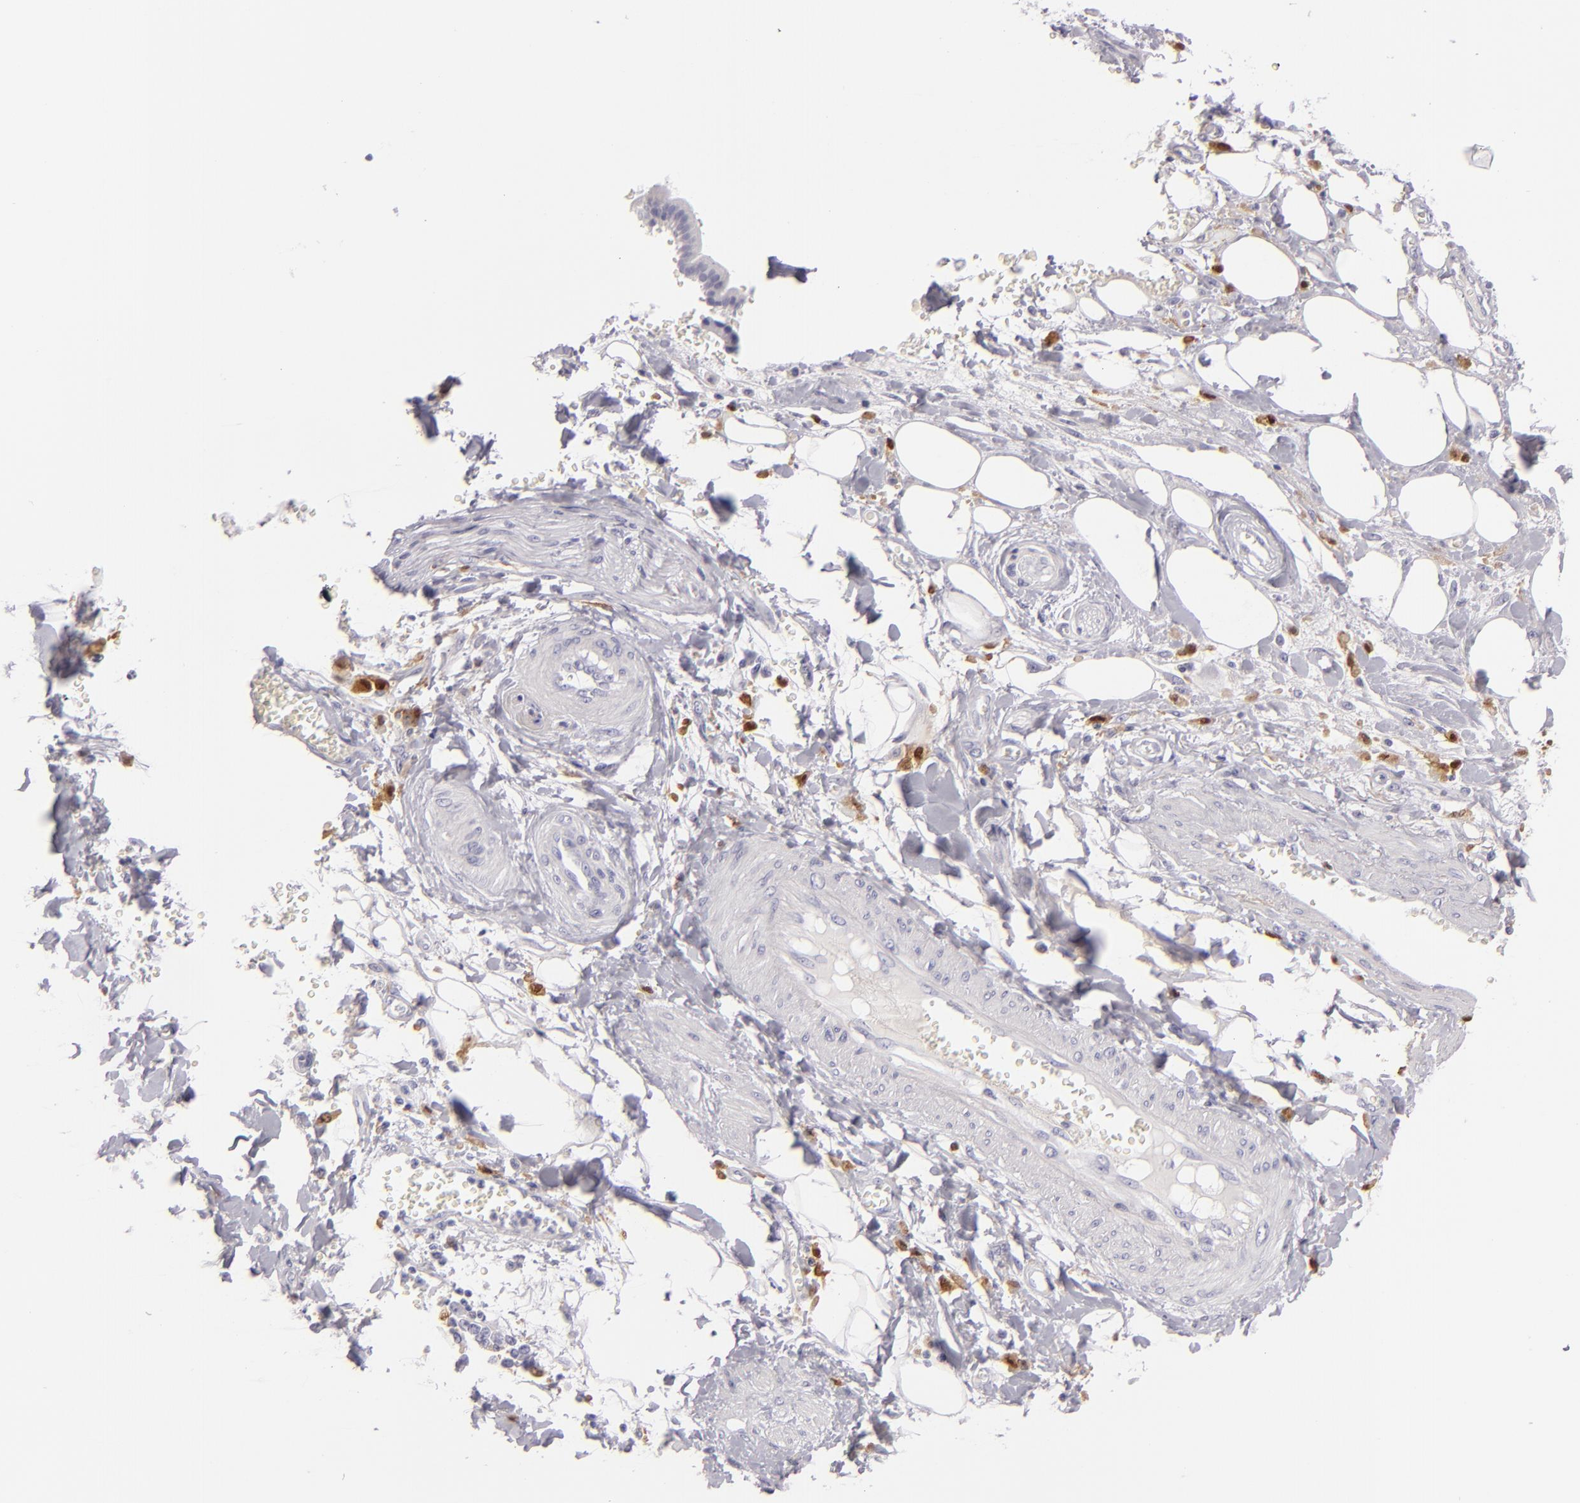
{"staining": {"intensity": "negative", "quantity": "none", "location": "none"}, "tissue": "pancreatic cancer", "cell_type": "Tumor cells", "image_type": "cancer", "snomed": [{"axis": "morphology", "description": "Adenocarcinoma, NOS"}, {"axis": "topography", "description": "Pancreas"}], "caption": "The histopathology image displays no significant positivity in tumor cells of pancreatic cancer.", "gene": "F13A1", "patient": {"sex": "male", "age": 69}}